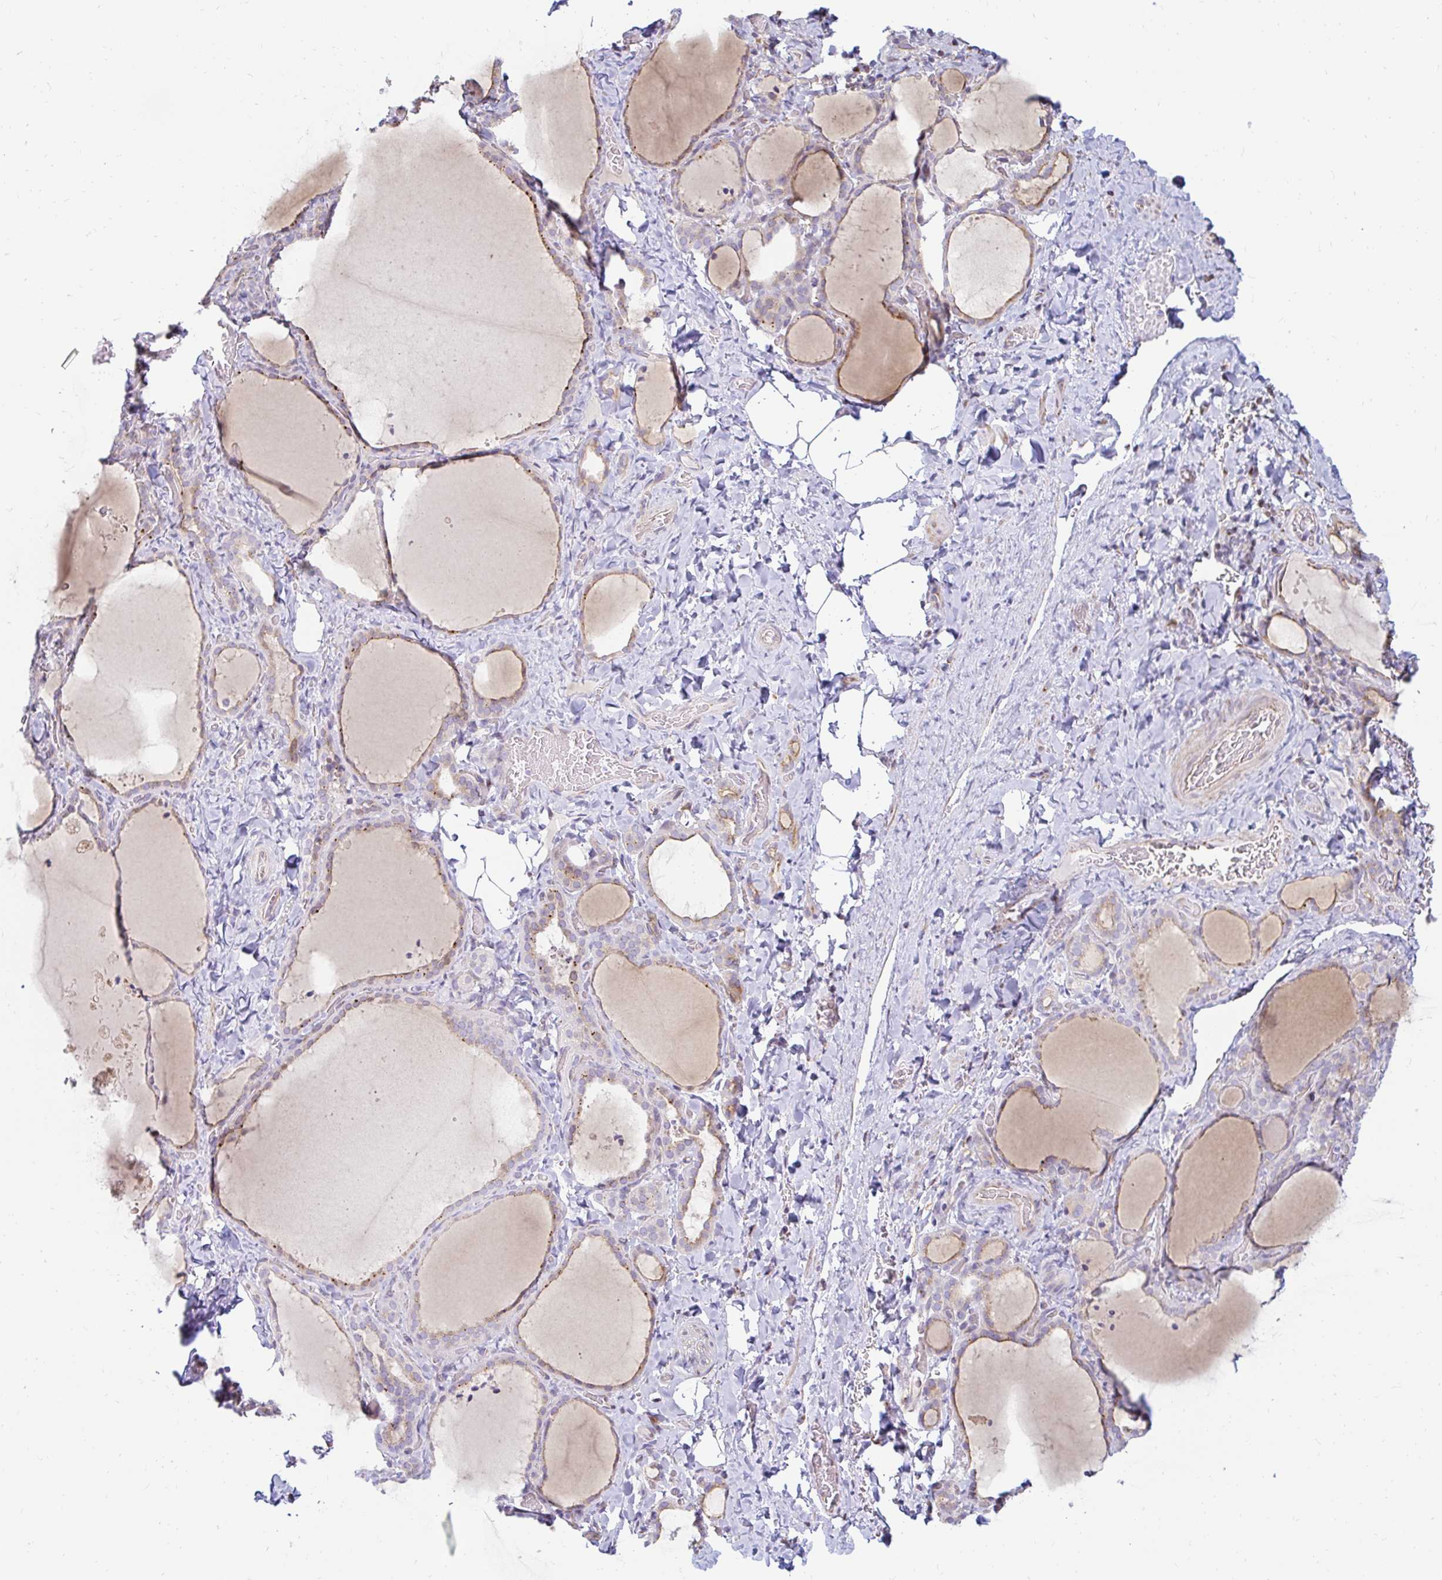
{"staining": {"intensity": "moderate", "quantity": "<25%", "location": "cytoplasmic/membranous,nuclear"}, "tissue": "thyroid gland", "cell_type": "Glandular cells", "image_type": "normal", "snomed": [{"axis": "morphology", "description": "Normal tissue, NOS"}, {"axis": "topography", "description": "Thyroid gland"}], "caption": "The immunohistochemical stain highlights moderate cytoplasmic/membranous,nuclear staining in glandular cells of benign thyroid gland.", "gene": "CAPSL", "patient": {"sex": "female", "age": 22}}